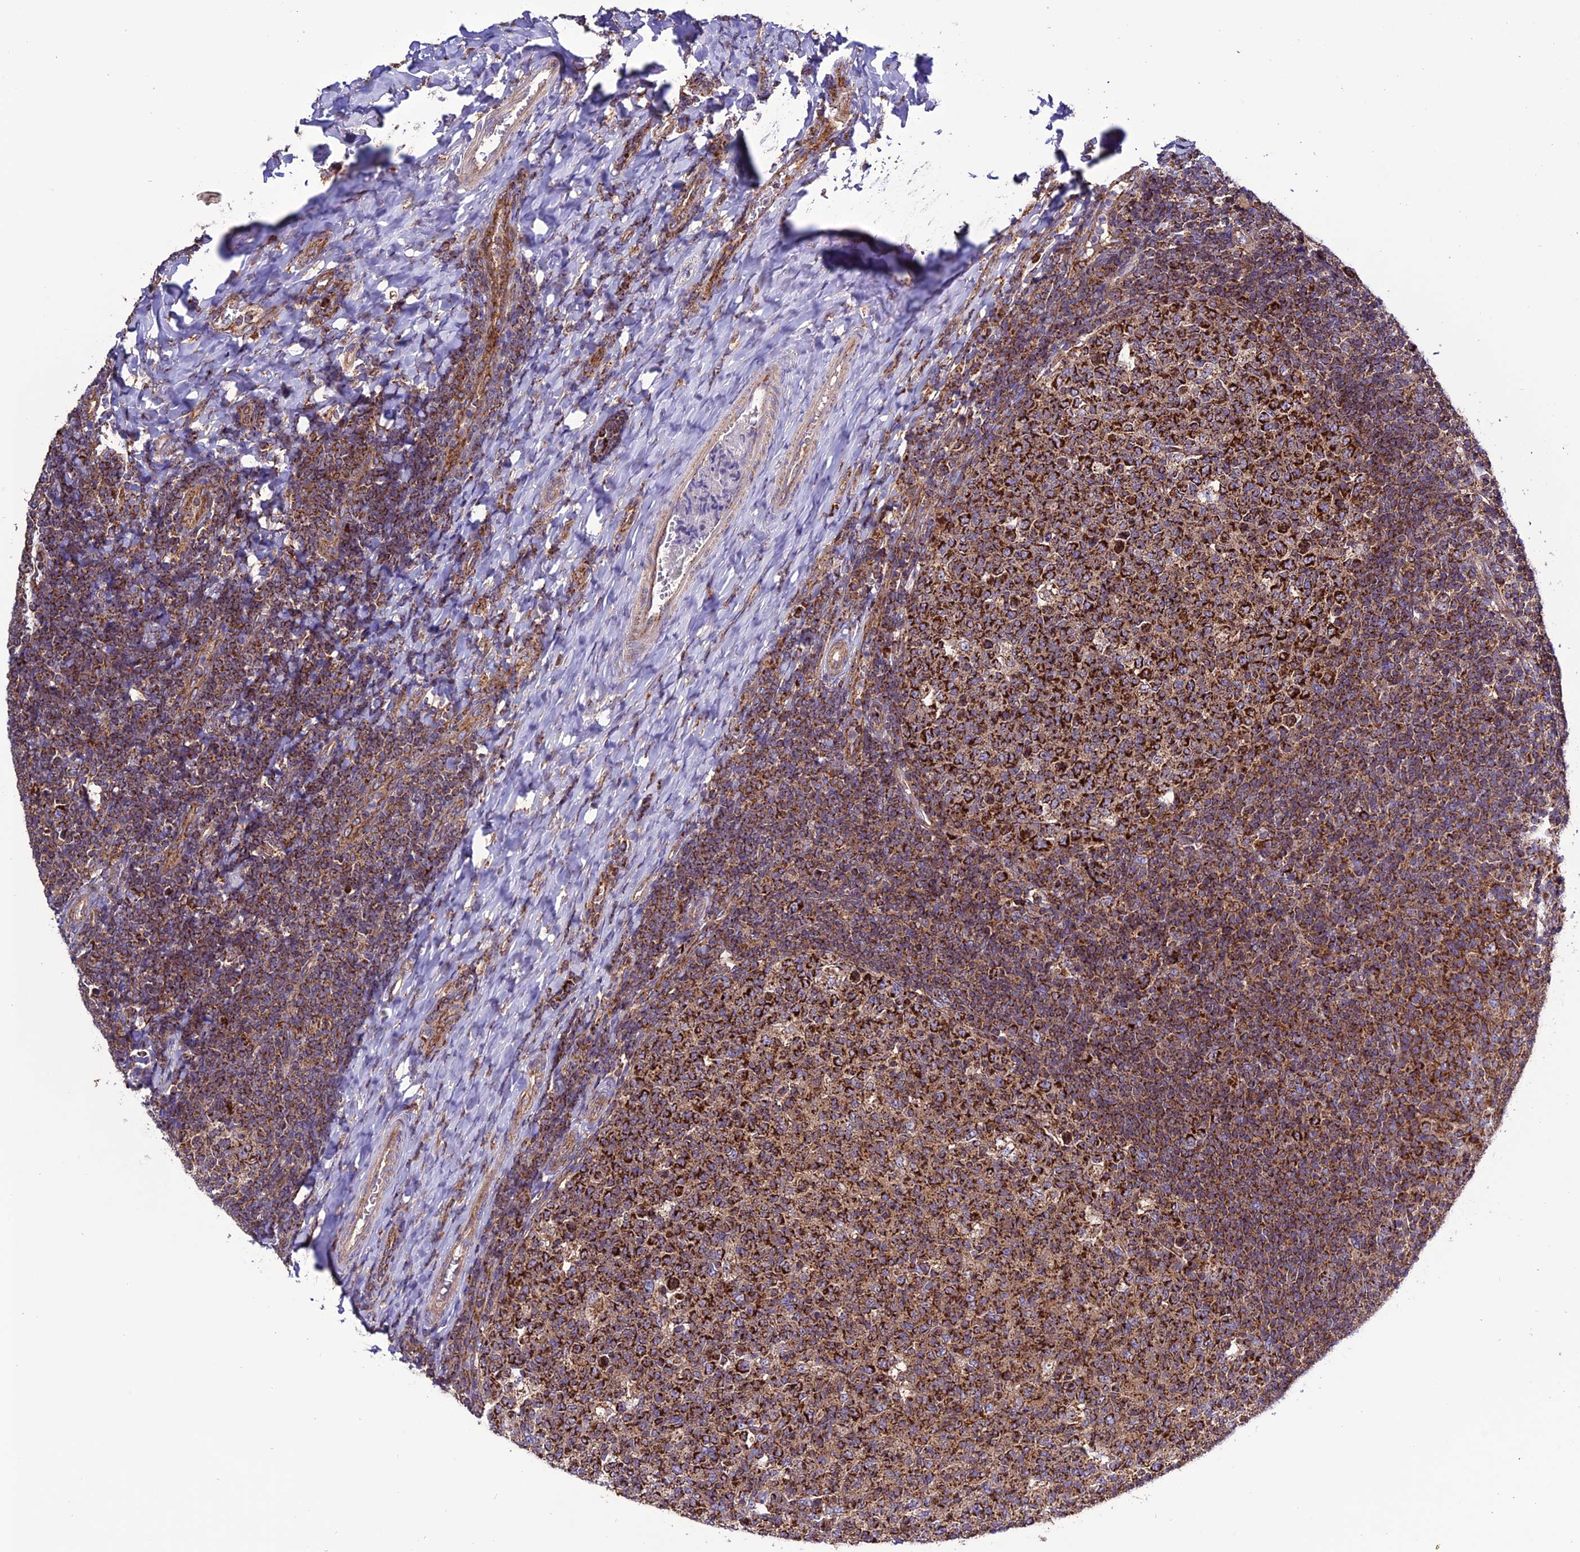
{"staining": {"intensity": "strong", "quantity": ">75%", "location": "cytoplasmic/membranous"}, "tissue": "tonsil", "cell_type": "Germinal center cells", "image_type": "normal", "snomed": [{"axis": "morphology", "description": "Normal tissue, NOS"}, {"axis": "topography", "description": "Tonsil"}], "caption": "IHC image of unremarkable tonsil: tonsil stained using IHC demonstrates high levels of strong protein expression localized specifically in the cytoplasmic/membranous of germinal center cells, appearing as a cytoplasmic/membranous brown color.", "gene": "MRPS9", "patient": {"sex": "female", "age": 19}}